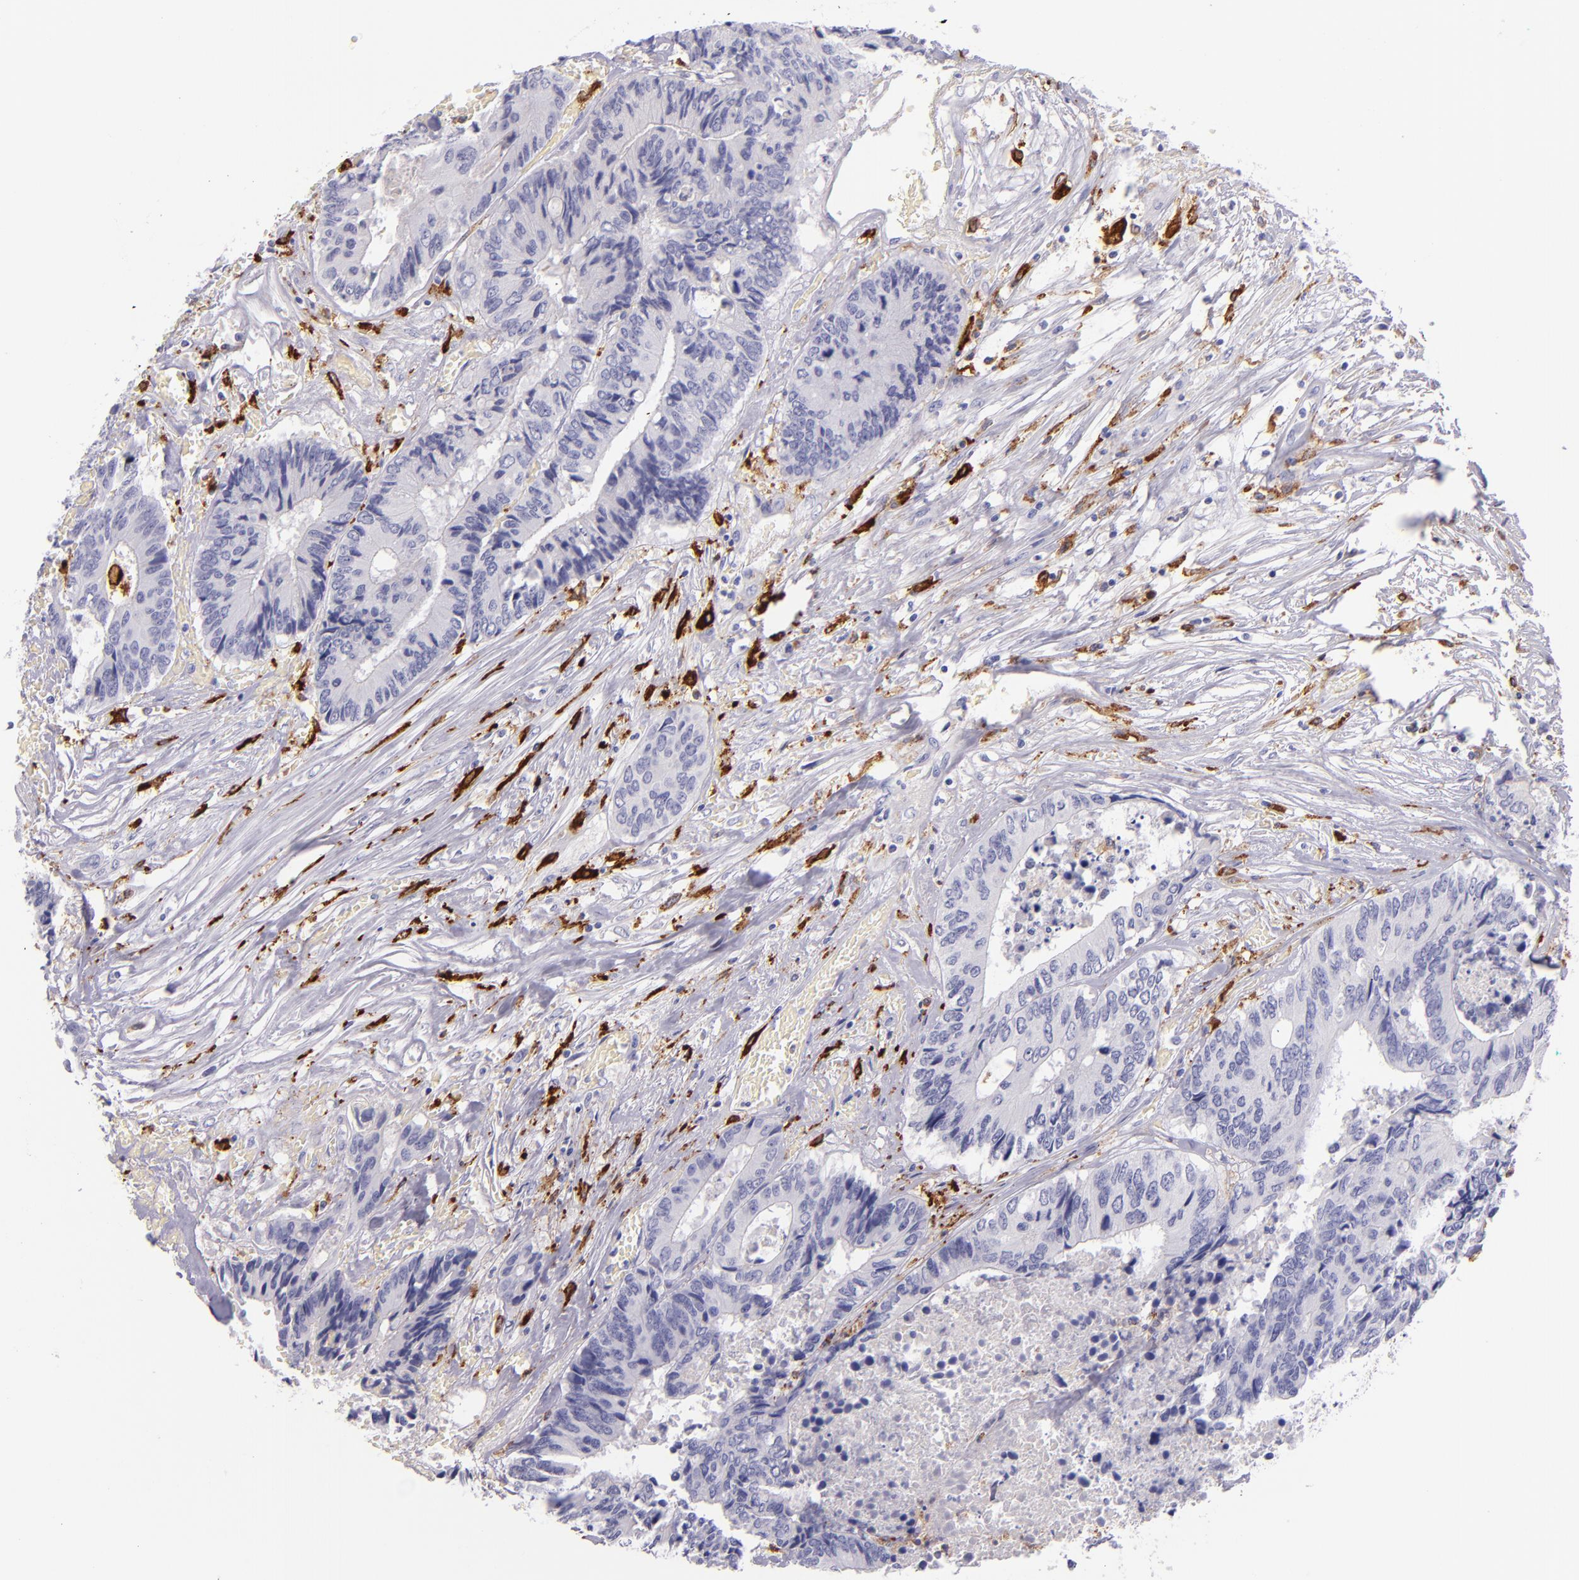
{"staining": {"intensity": "negative", "quantity": "none", "location": "none"}, "tissue": "colorectal cancer", "cell_type": "Tumor cells", "image_type": "cancer", "snomed": [{"axis": "morphology", "description": "Adenocarcinoma, NOS"}, {"axis": "topography", "description": "Rectum"}], "caption": "This image is of colorectal cancer (adenocarcinoma) stained with immunohistochemistry (IHC) to label a protein in brown with the nuclei are counter-stained blue. There is no expression in tumor cells.", "gene": "CD163", "patient": {"sex": "male", "age": 55}}